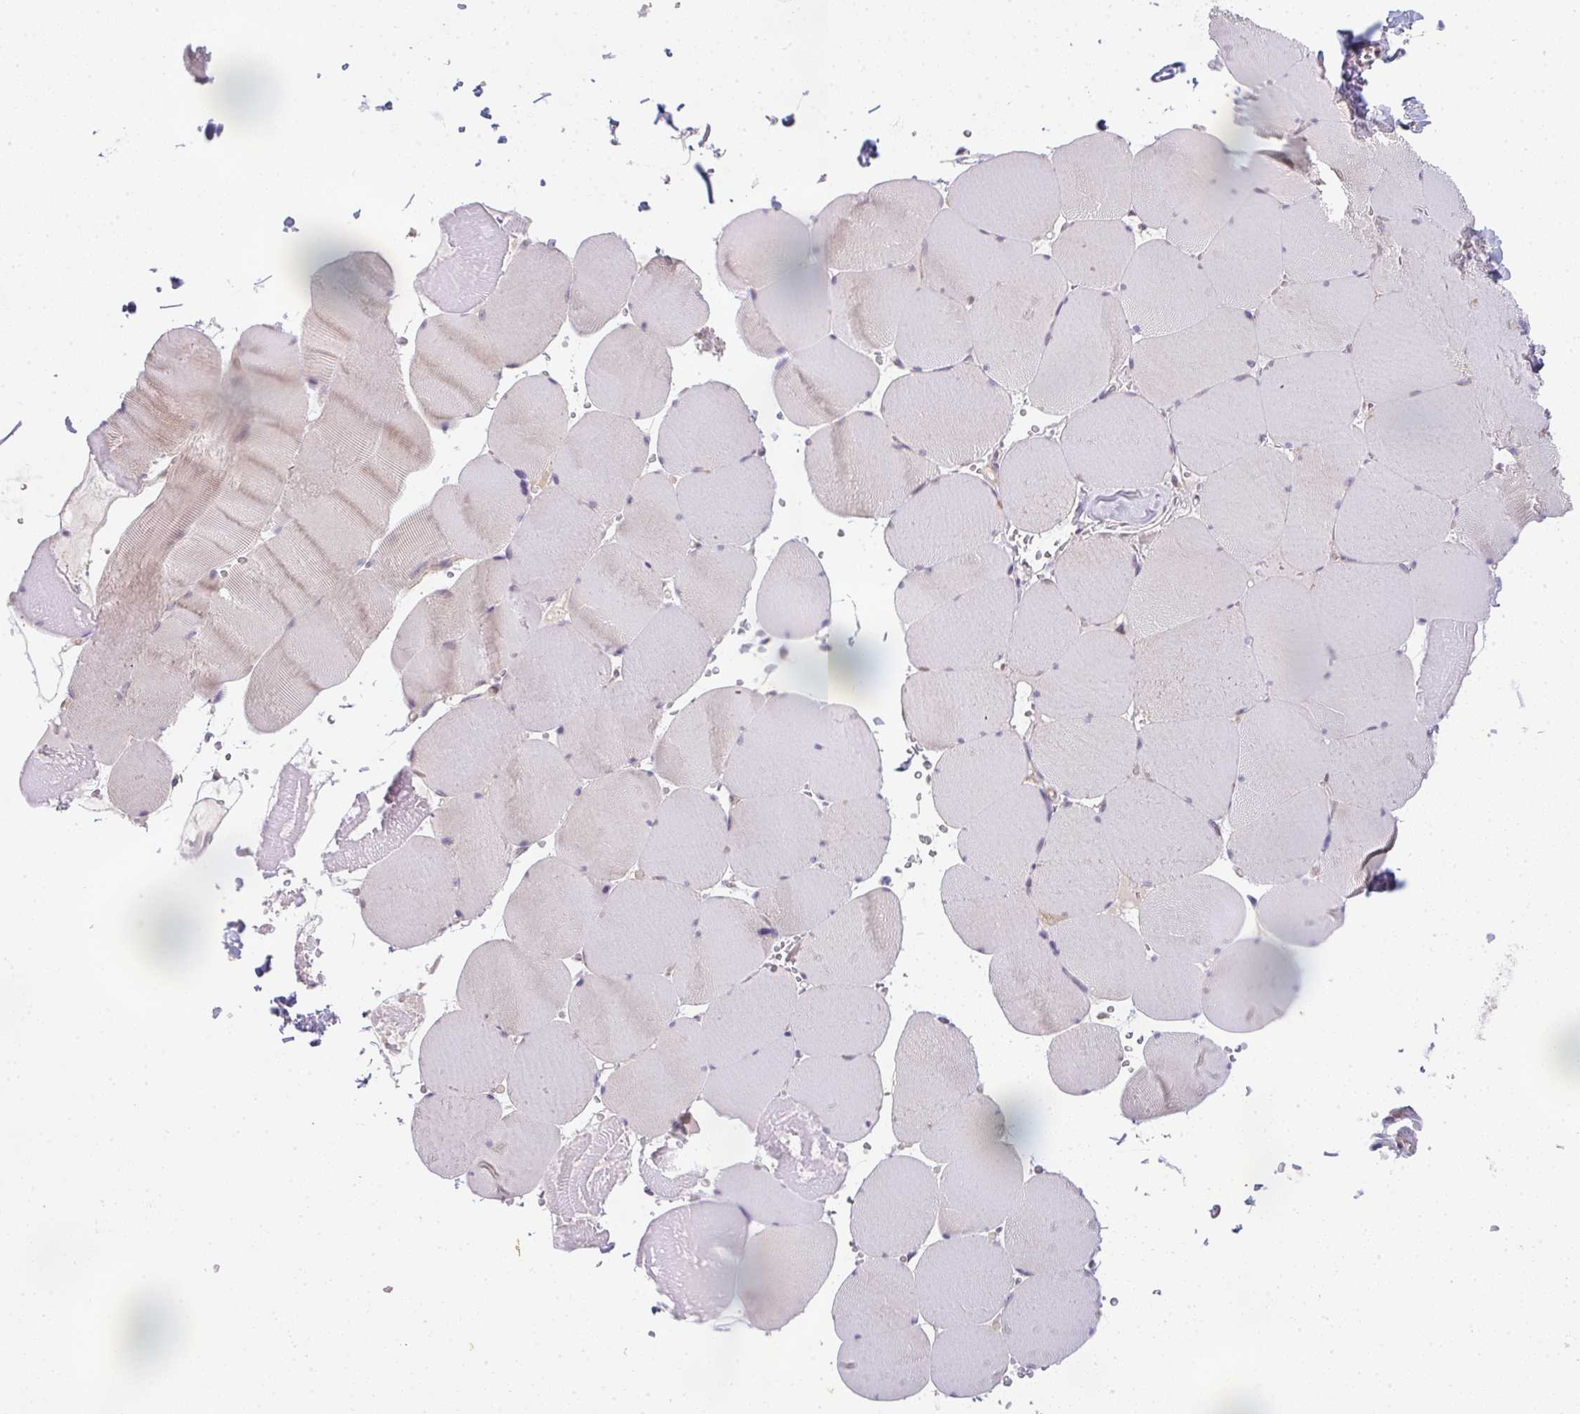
{"staining": {"intensity": "weak", "quantity": "<25%", "location": "cytoplasmic/membranous"}, "tissue": "skeletal muscle", "cell_type": "Myocytes", "image_type": "normal", "snomed": [{"axis": "morphology", "description": "Normal tissue, NOS"}, {"axis": "topography", "description": "Skeletal muscle"}, {"axis": "topography", "description": "Head-Neck"}], "caption": "The immunohistochemistry (IHC) photomicrograph has no significant expression in myocytes of skeletal muscle.", "gene": "TNFRSF10A", "patient": {"sex": "male", "age": 66}}